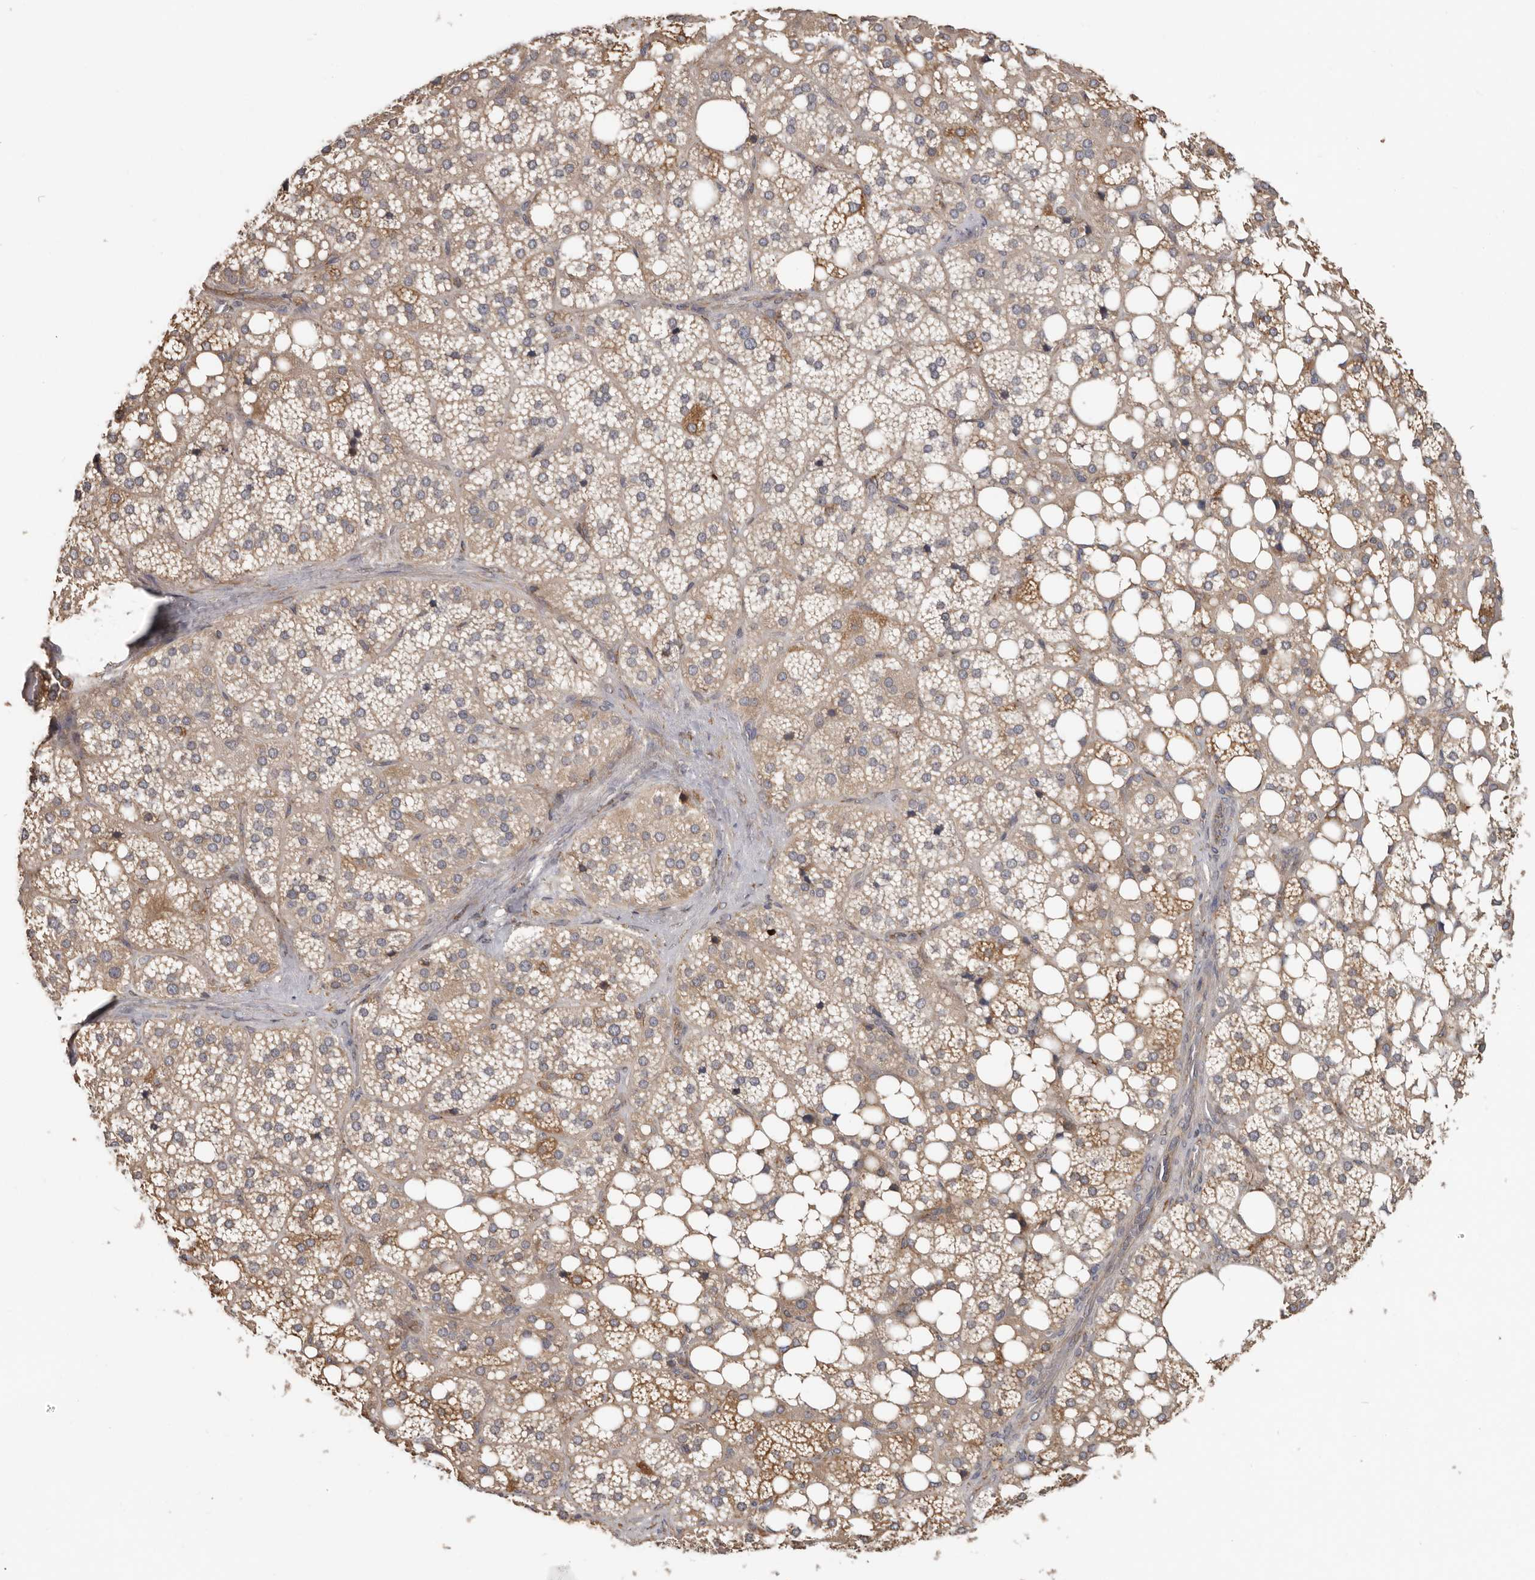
{"staining": {"intensity": "moderate", "quantity": "25%-75%", "location": "cytoplasmic/membranous"}, "tissue": "adrenal gland", "cell_type": "Glandular cells", "image_type": "normal", "snomed": [{"axis": "morphology", "description": "Normal tissue, NOS"}, {"axis": "topography", "description": "Adrenal gland"}], "caption": "Immunohistochemistry micrograph of benign adrenal gland: adrenal gland stained using immunohistochemistry (IHC) shows medium levels of moderate protein expression localized specifically in the cytoplasmic/membranous of glandular cells, appearing as a cytoplasmic/membranous brown color.", "gene": "MTF1", "patient": {"sex": "female", "age": 59}}